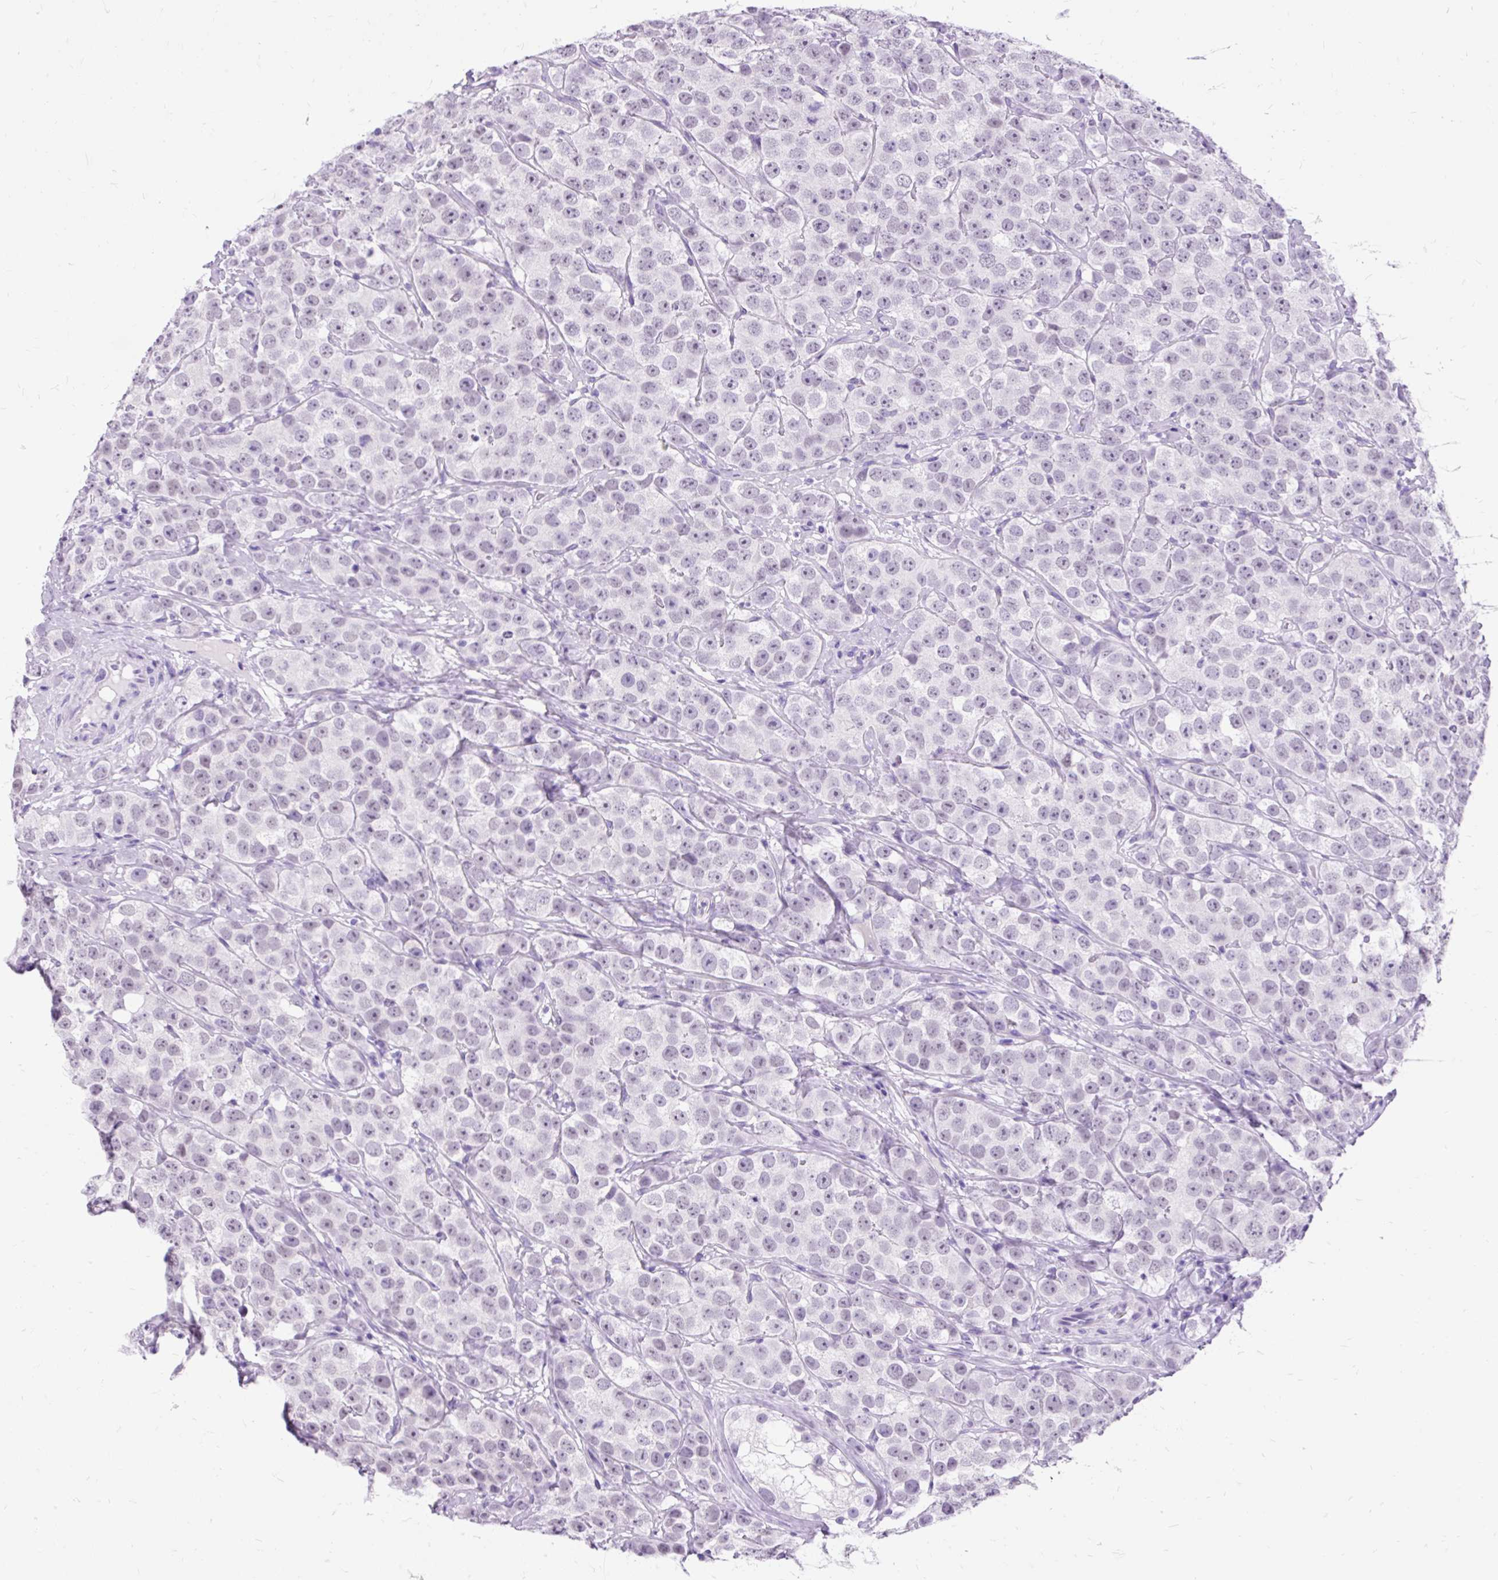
{"staining": {"intensity": "negative", "quantity": "none", "location": "none"}, "tissue": "testis cancer", "cell_type": "Tumor cells", "image_type": "cancer", "snomed": [{"axis": "morphology", "description": "Seminoma, NOS"}, {"axis": "topography", "description": "Testis"}], "caption": "This is a photomicrograph of immunohistochemistry (IHC) staining of testis cancer, which shows no positivity in tumor cells. (DAB (3,3'-diaminobenzidine) immunohistochemistry with hematoxylin counter stain).", "gene": "SCGB1A1", "patient": {"sex": "male", "age": 28}}